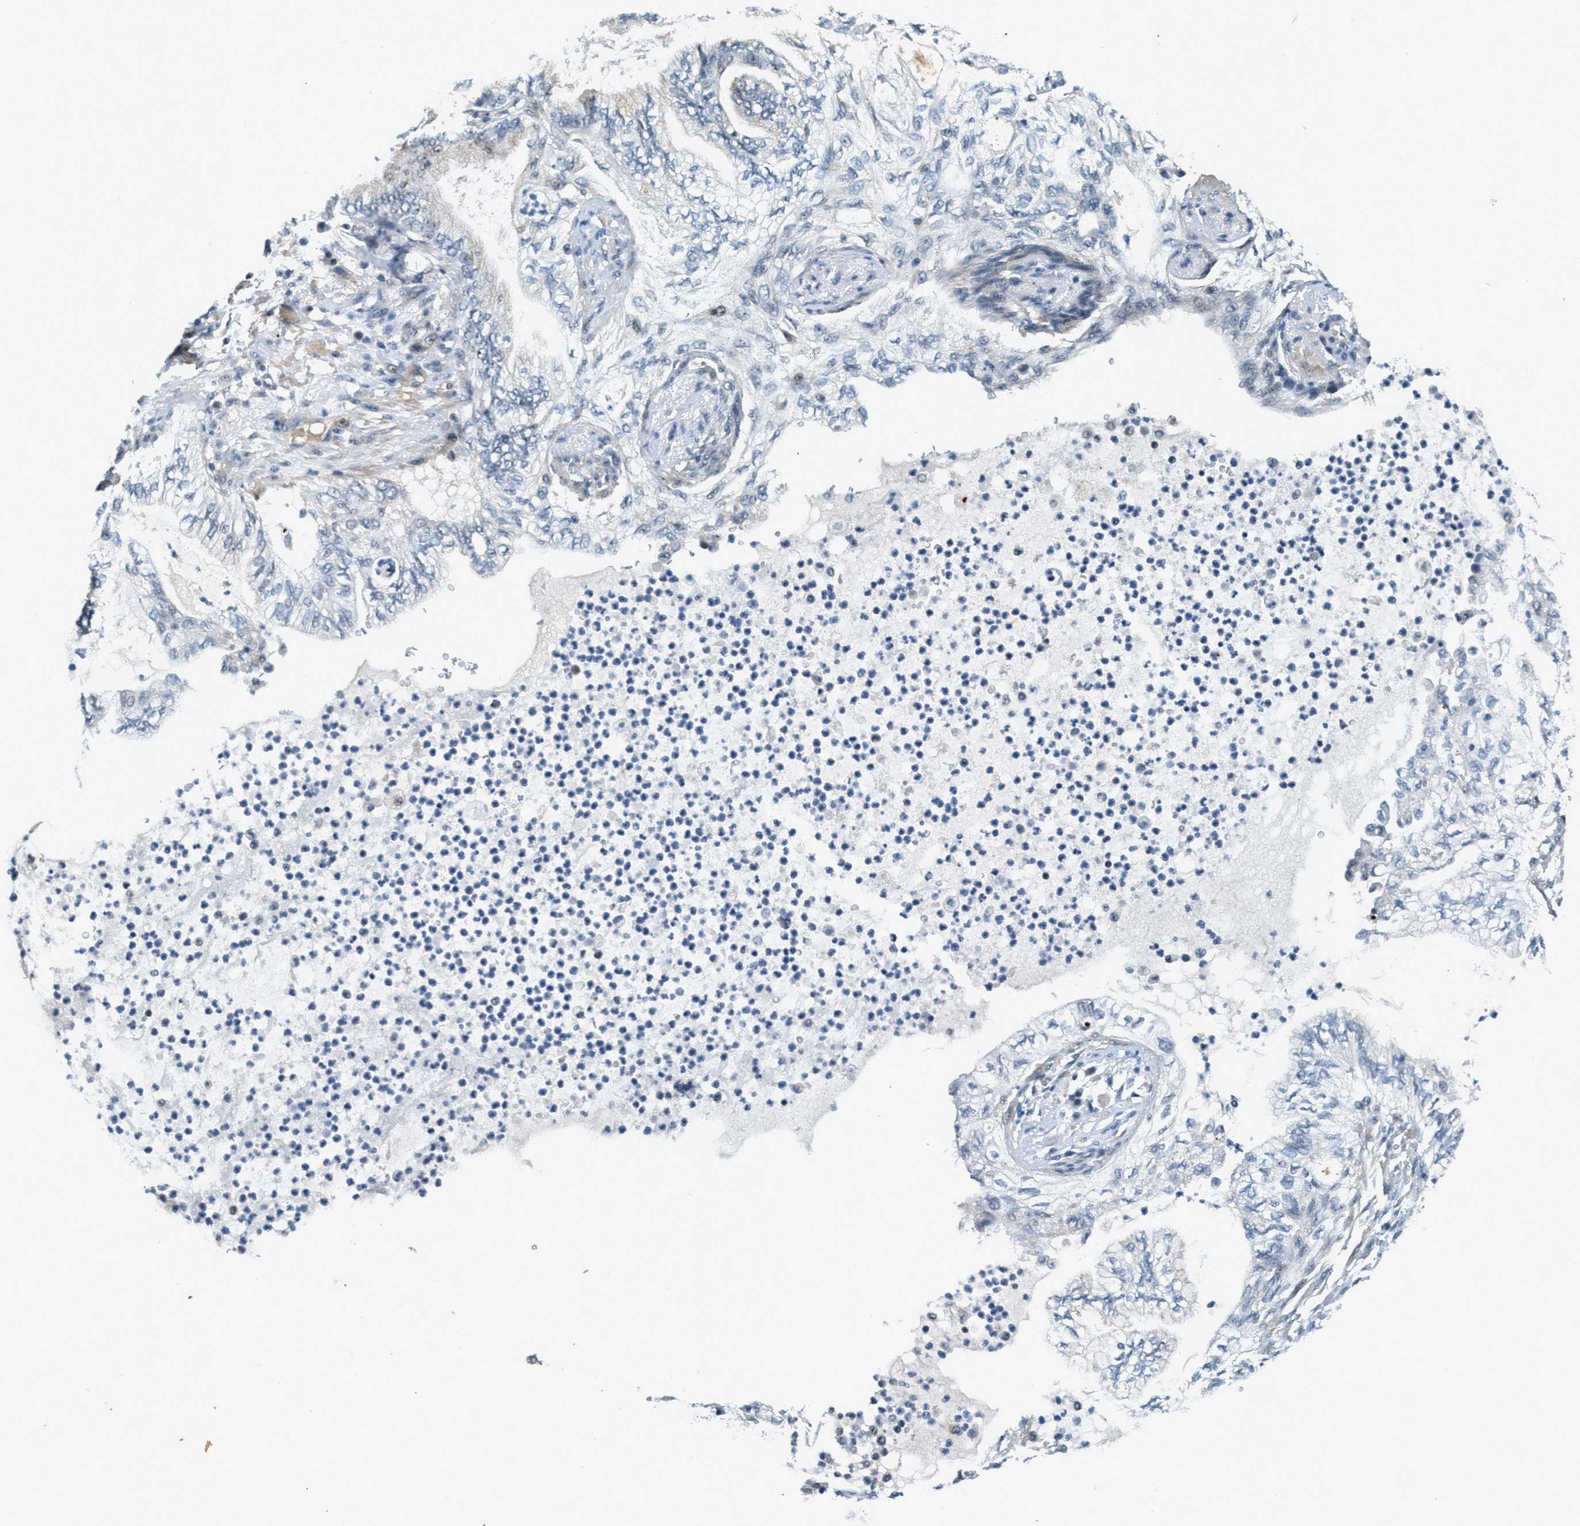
{"staining": {"intensity": "weak", "quantity": "<25%", "location": "cytoplasmic/membranous"}, "tissue": "lung cancer", "cell_type": "Tumor cells", "image_type": "cancer", "snomed": [{"axis": "morphology", "description": "Normal tissue, NOS"}, {"axis": "morphology", "description": "Adenocarcinoma, NOS"}, {"axis": "topography", "description": "Bronchus"}, {"axis": "topography", "description": "Lung"}], "caption": "This is an IHC histopathology image of human lung adenocarcinoma. There is no positivity in tumor cells.", "gene": "DDX47", "patient": {"sex": "female", "age": 70}}